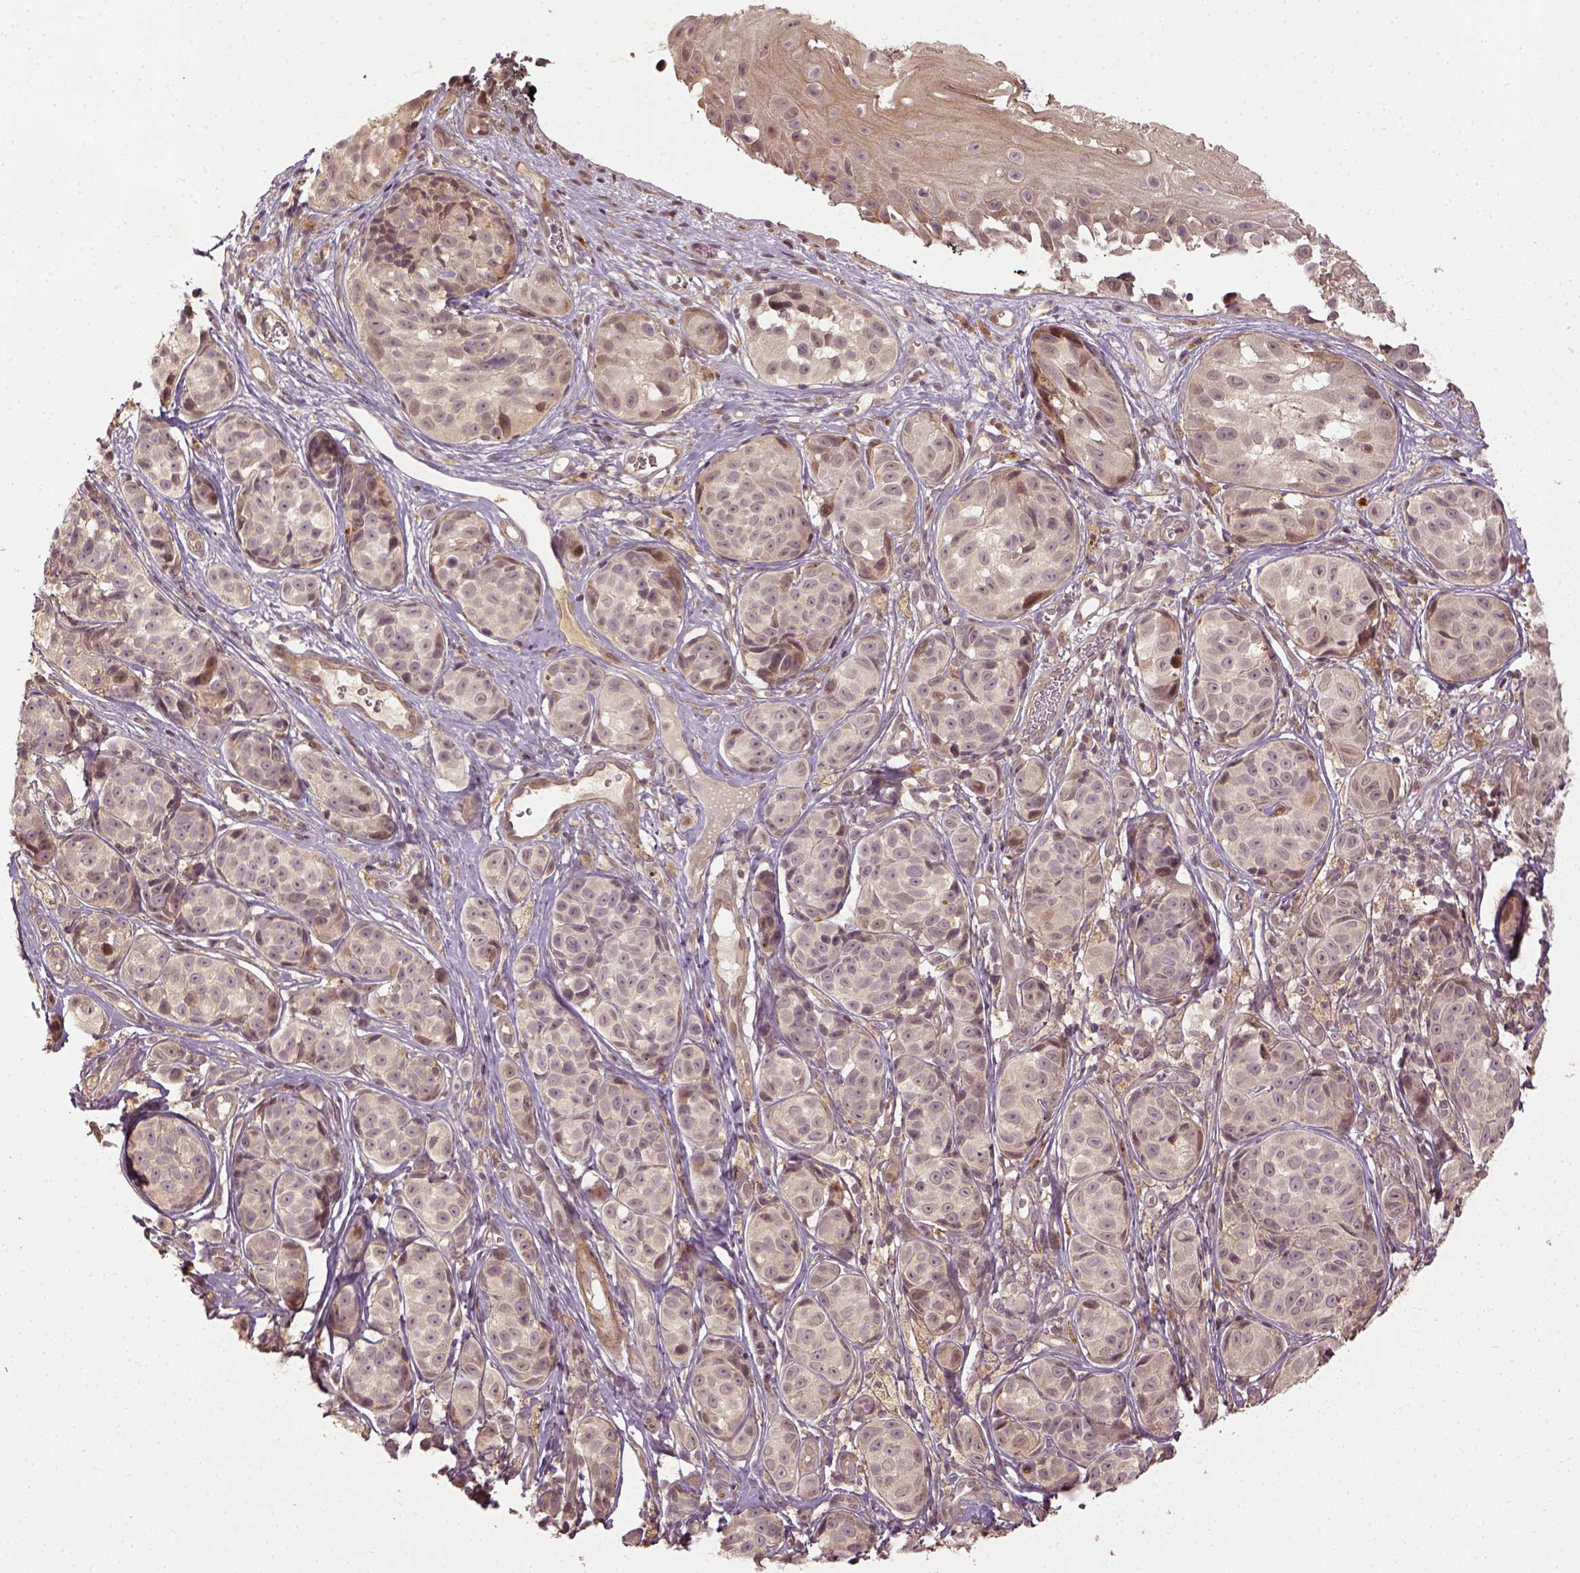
{"staining": {"intensity": "weak", "quantity": "<25%", "location": "cytoplasmic/membranous"}, "tissue": "melanoma", "cell_type": "Tumor cells", "image_type": "cancer", "snomed": [{"axis": "morphology", "description": "Malignant melanoma, NOS"}, {"axis": "topography", "description": "Skin"}], "caption": "The micrograph displays no staining of tumor cells in melanoma.", "gene": "VEGFA", "patient": {"sex": "male", "age": 48}}